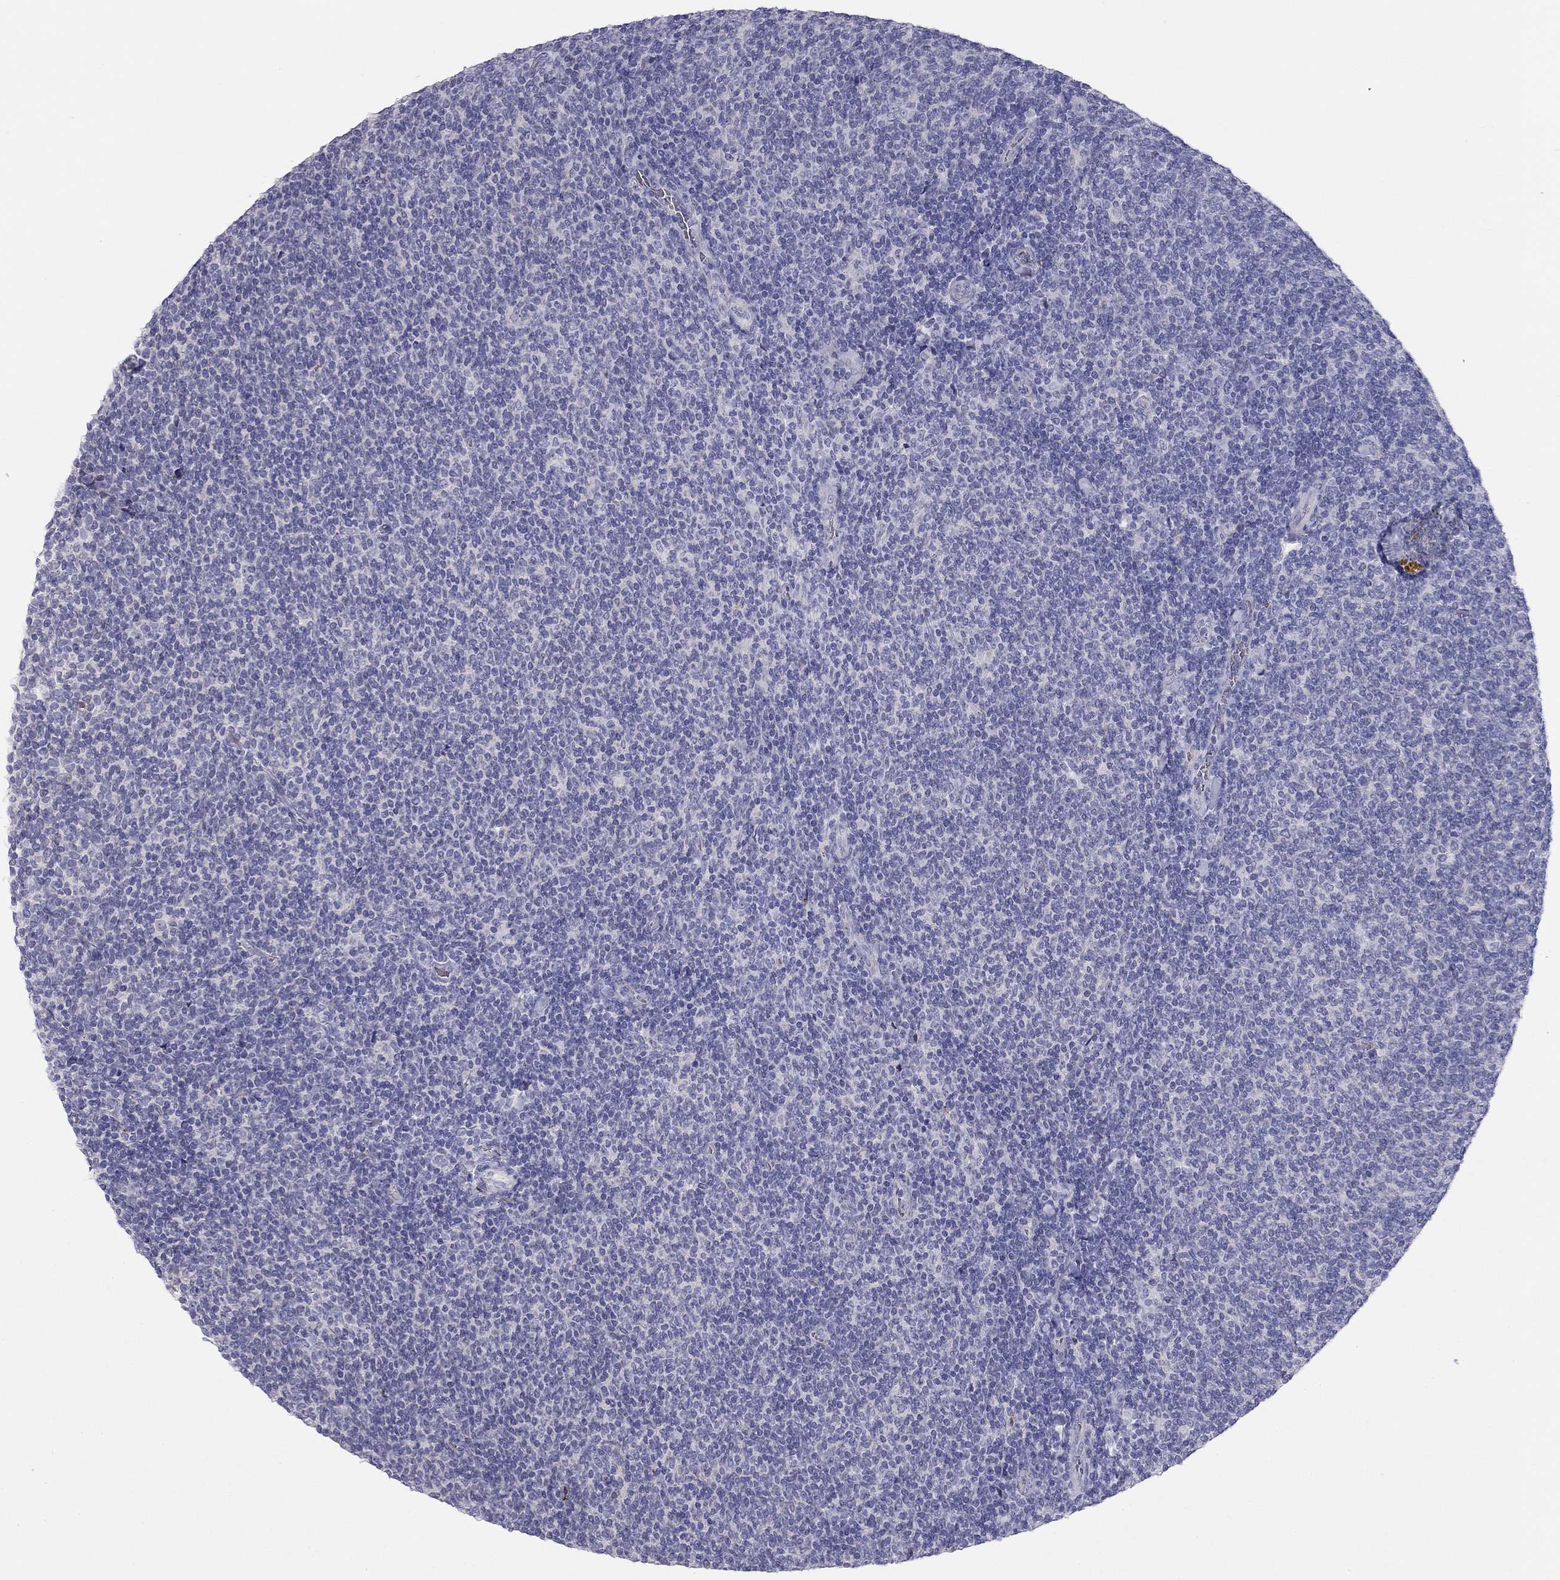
{"staining": {"intensity": "negative", "quantity": "none", "location": "none"}, "tissue": "lymphoma", "cell_type": "Tumor cells", "image_type": "cancer", "snomed": [{"axis": "morphology", "description": "Malignant lymphoma, non-Hodgkin's type, Low grade"}, {"axis": "topography", "description": "Lymph node"}], "caption": "Protein analysis of low-grade malignant lymphoma, non-Hodgkin's type shows no significant expression in tumor cells.", "gene": "RHD", "patient": {"sex": "male", "age": 52}}